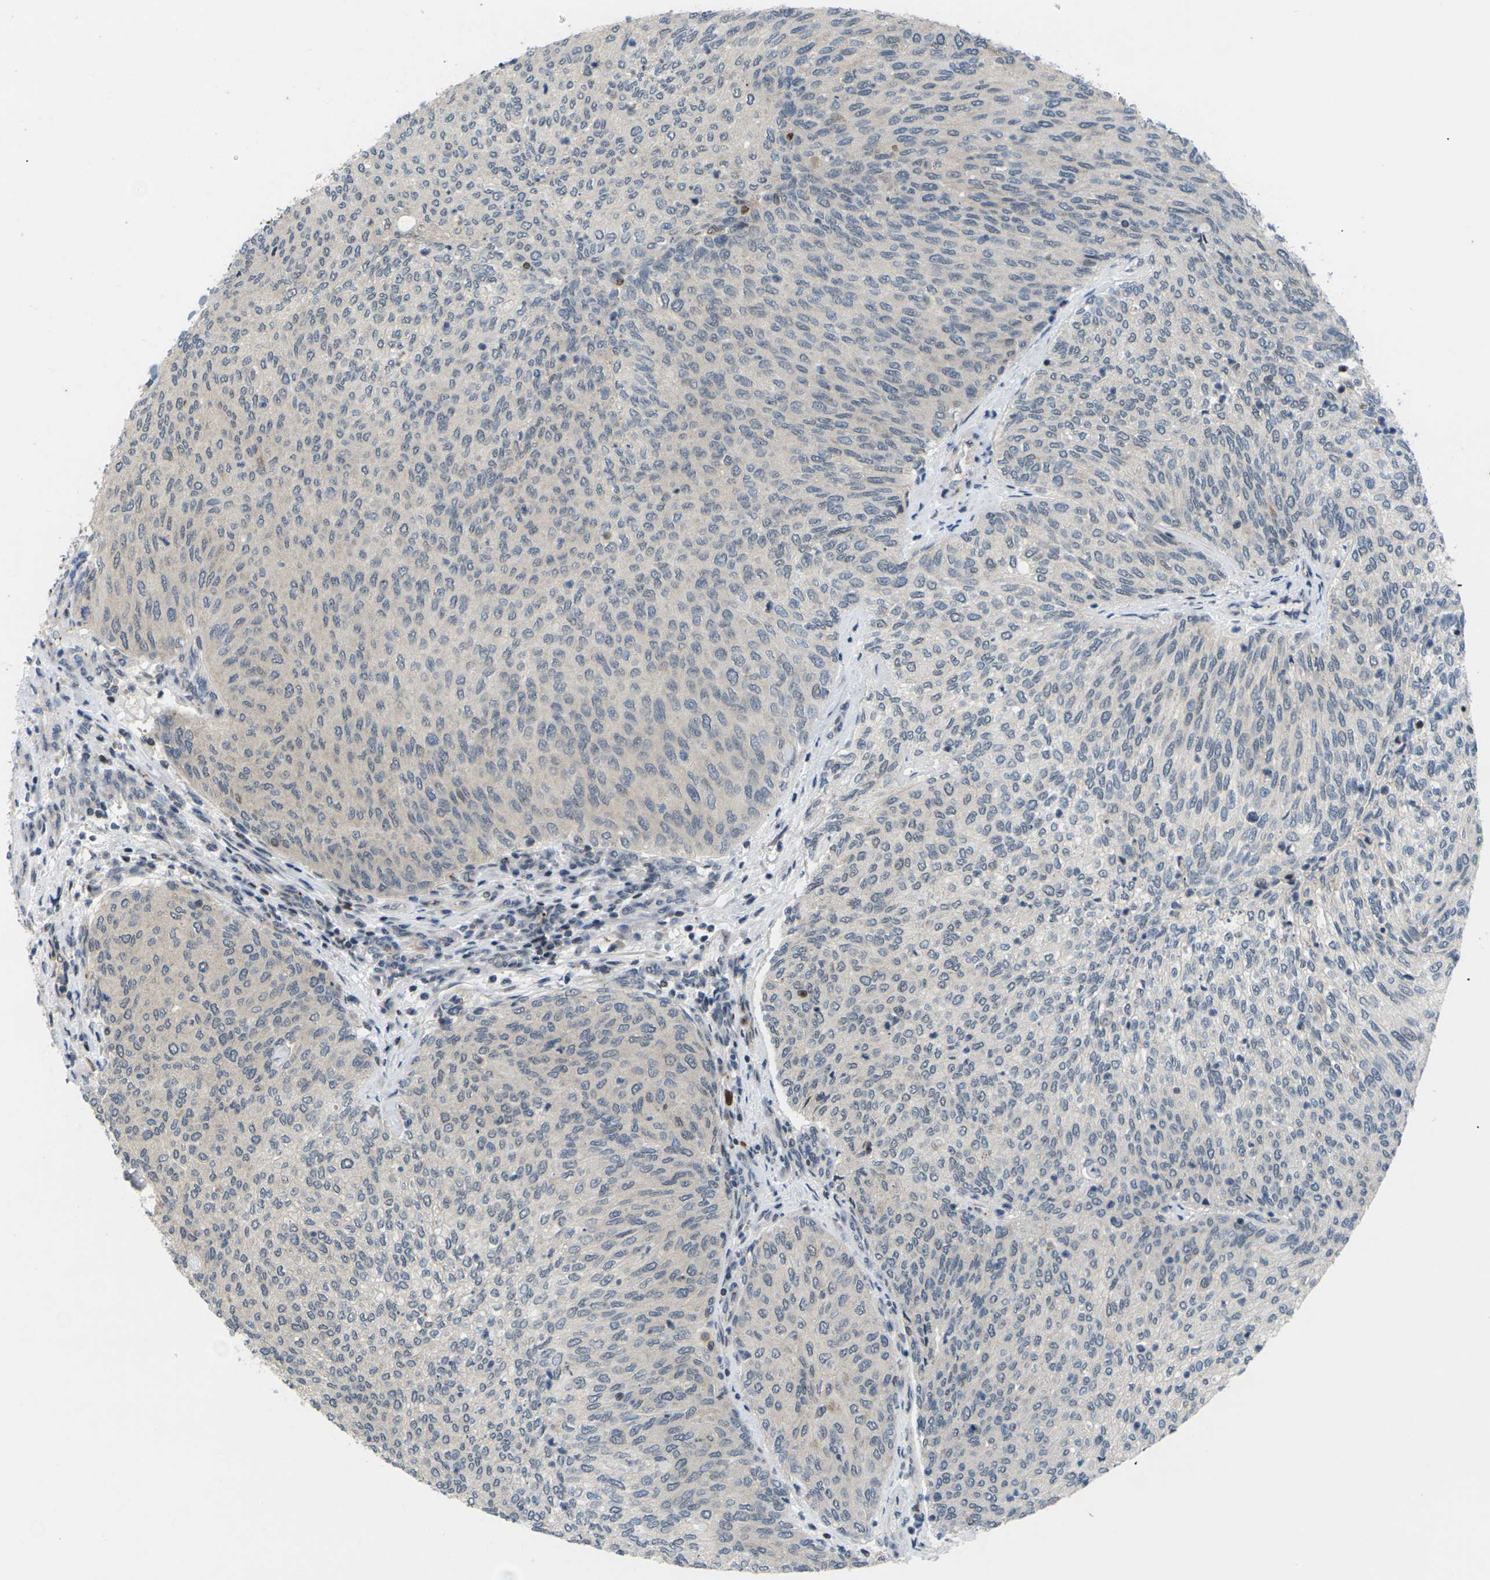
{"staining": {"intensity": "negative", "quantity": "none", "location": "none"}, "tissue": "urothelial cancer", "cell_type": "Tumor cells", "image_type": "cancer", "snomed": [{"axis": "morphology", "description": "Urothelial carcinoma, Low grade"}, {"axis": "topography", "description": "Urinary bladder"}], "caption": "The micrograph demonstrates no staining of tumor cells in urothelial carcinoma (low-grade).", "gene": "RPS6KA3", "patient": {"sex": "female", "age": 79}}